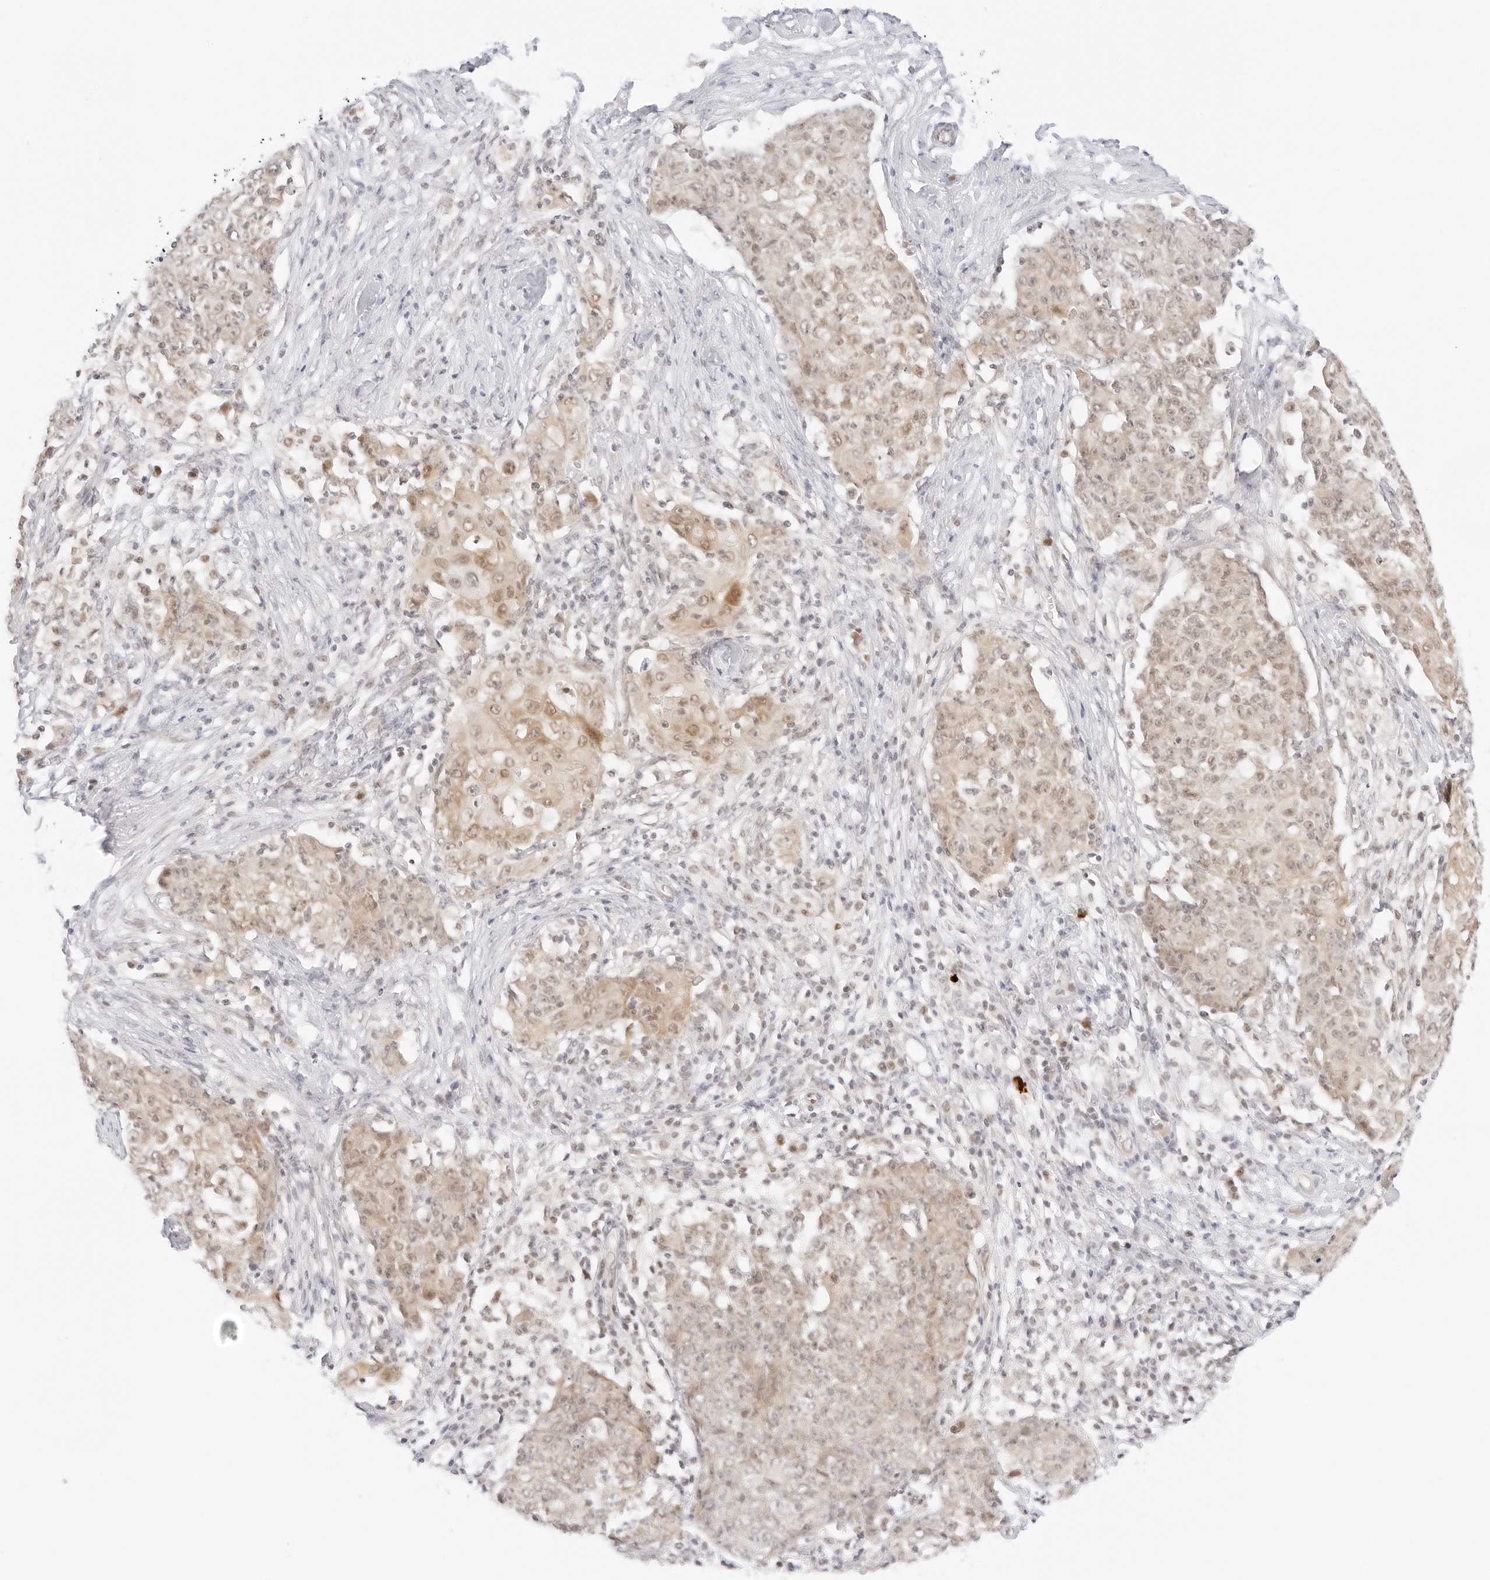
{"staining": {"intensity": "weak", "quantity": ">75%", "location": "cytoplasmic/membranous,nuclear"}, "tissue": "ovarian cancer", "cell_type": "Tumor cells", "image_type": "cancer", "snomed": [{"axis": "morphology", "description": "Carcinoma, endometroid"}, {"axis": "topography", "description": "Ovary"}], "caption": "Ovarian cancer was stained to show a protein in brown. There is low levels of weak cytoplasmic/membranous and nuclear positivity in about >75% of tumor cells.", "gene": "POLR3C", "patient": {"sex": "female", "age": 42}}